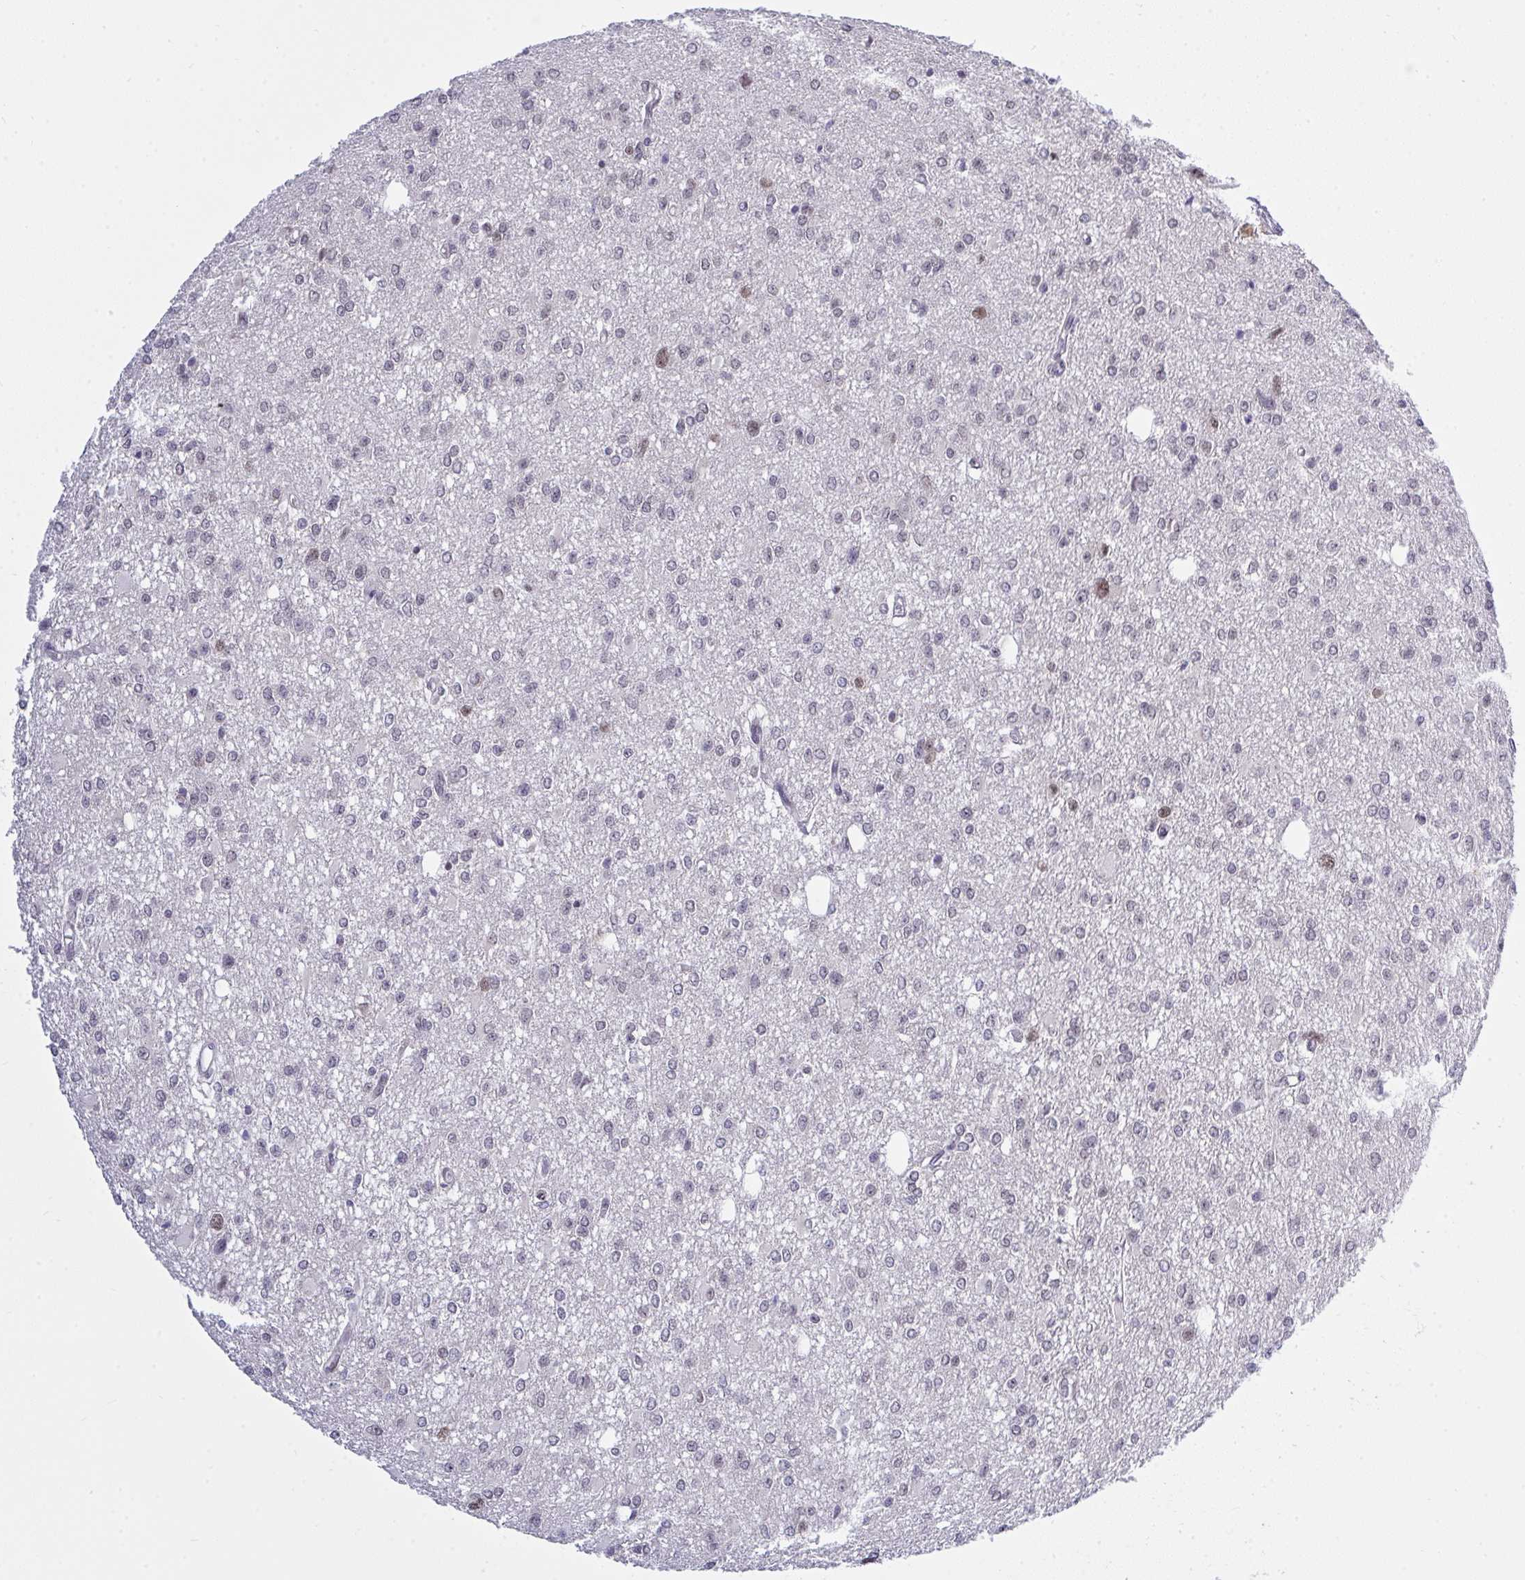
{"staining": {"intensity": "negative", "quantity": "none", "location": "none"}, "tissue": "glioma", "cell_type": "Tumor cells", "image_type": "cancer", "snomed": [{"axis": "morphology", "description": "Glioma, malignant, Low grade"}, {"axis": "topography", "description": "Brain"}], "caption": "This histopathology image is of malignant glioma (low-grade) stained with immunohistochemistry (IHC) to label a protein in brown with the nuclei are counter-stained blue. There is no expression in tumor cells.", "gene": "RFC4", "patient": {"sex": "male", "age": 26}}